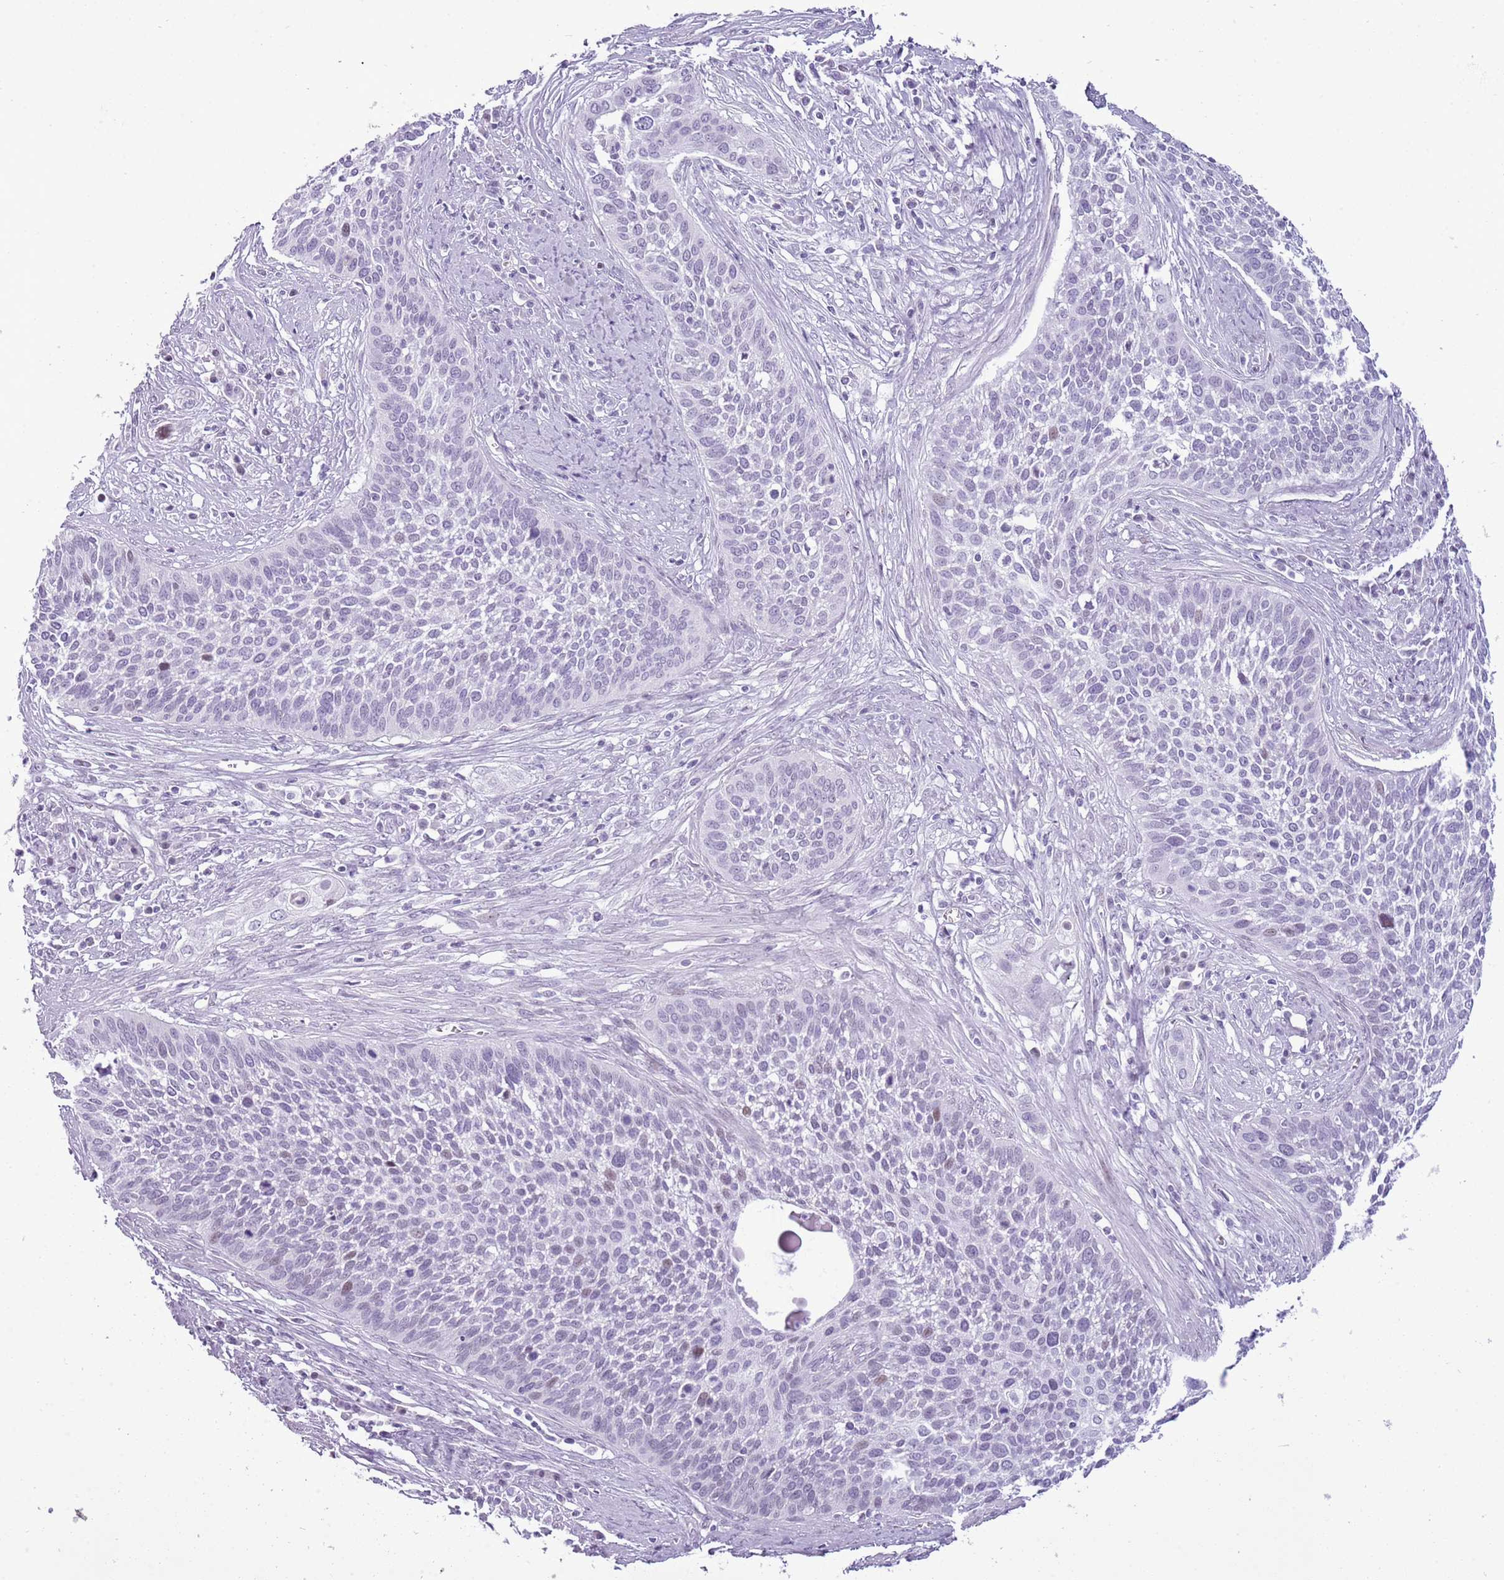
{"staining": {"intensity": "negative", "quantity": "none", "location": "none"}, "tissue": "cervical cancer", "cell_type": "Tumor cells", "image_type": "cancer", "snomed": [{"axis": "morphology", "description": "Squamous cell carcinoma, NOS"}, {"axis": "topography", "description": "Cervix"}], "caption": "Immunohistochemistry photomicrograph of neoplastic tissue: human squamous cell carcinoma (cervical) stained with DAB displays no significant protein staining in tumor cells. The staining is performed using DAB brown chromogen with nuclei counter-stained in using hematoxylin.", "gene": "RPL3L", "patient": {"sex": "female", "age": 34}}